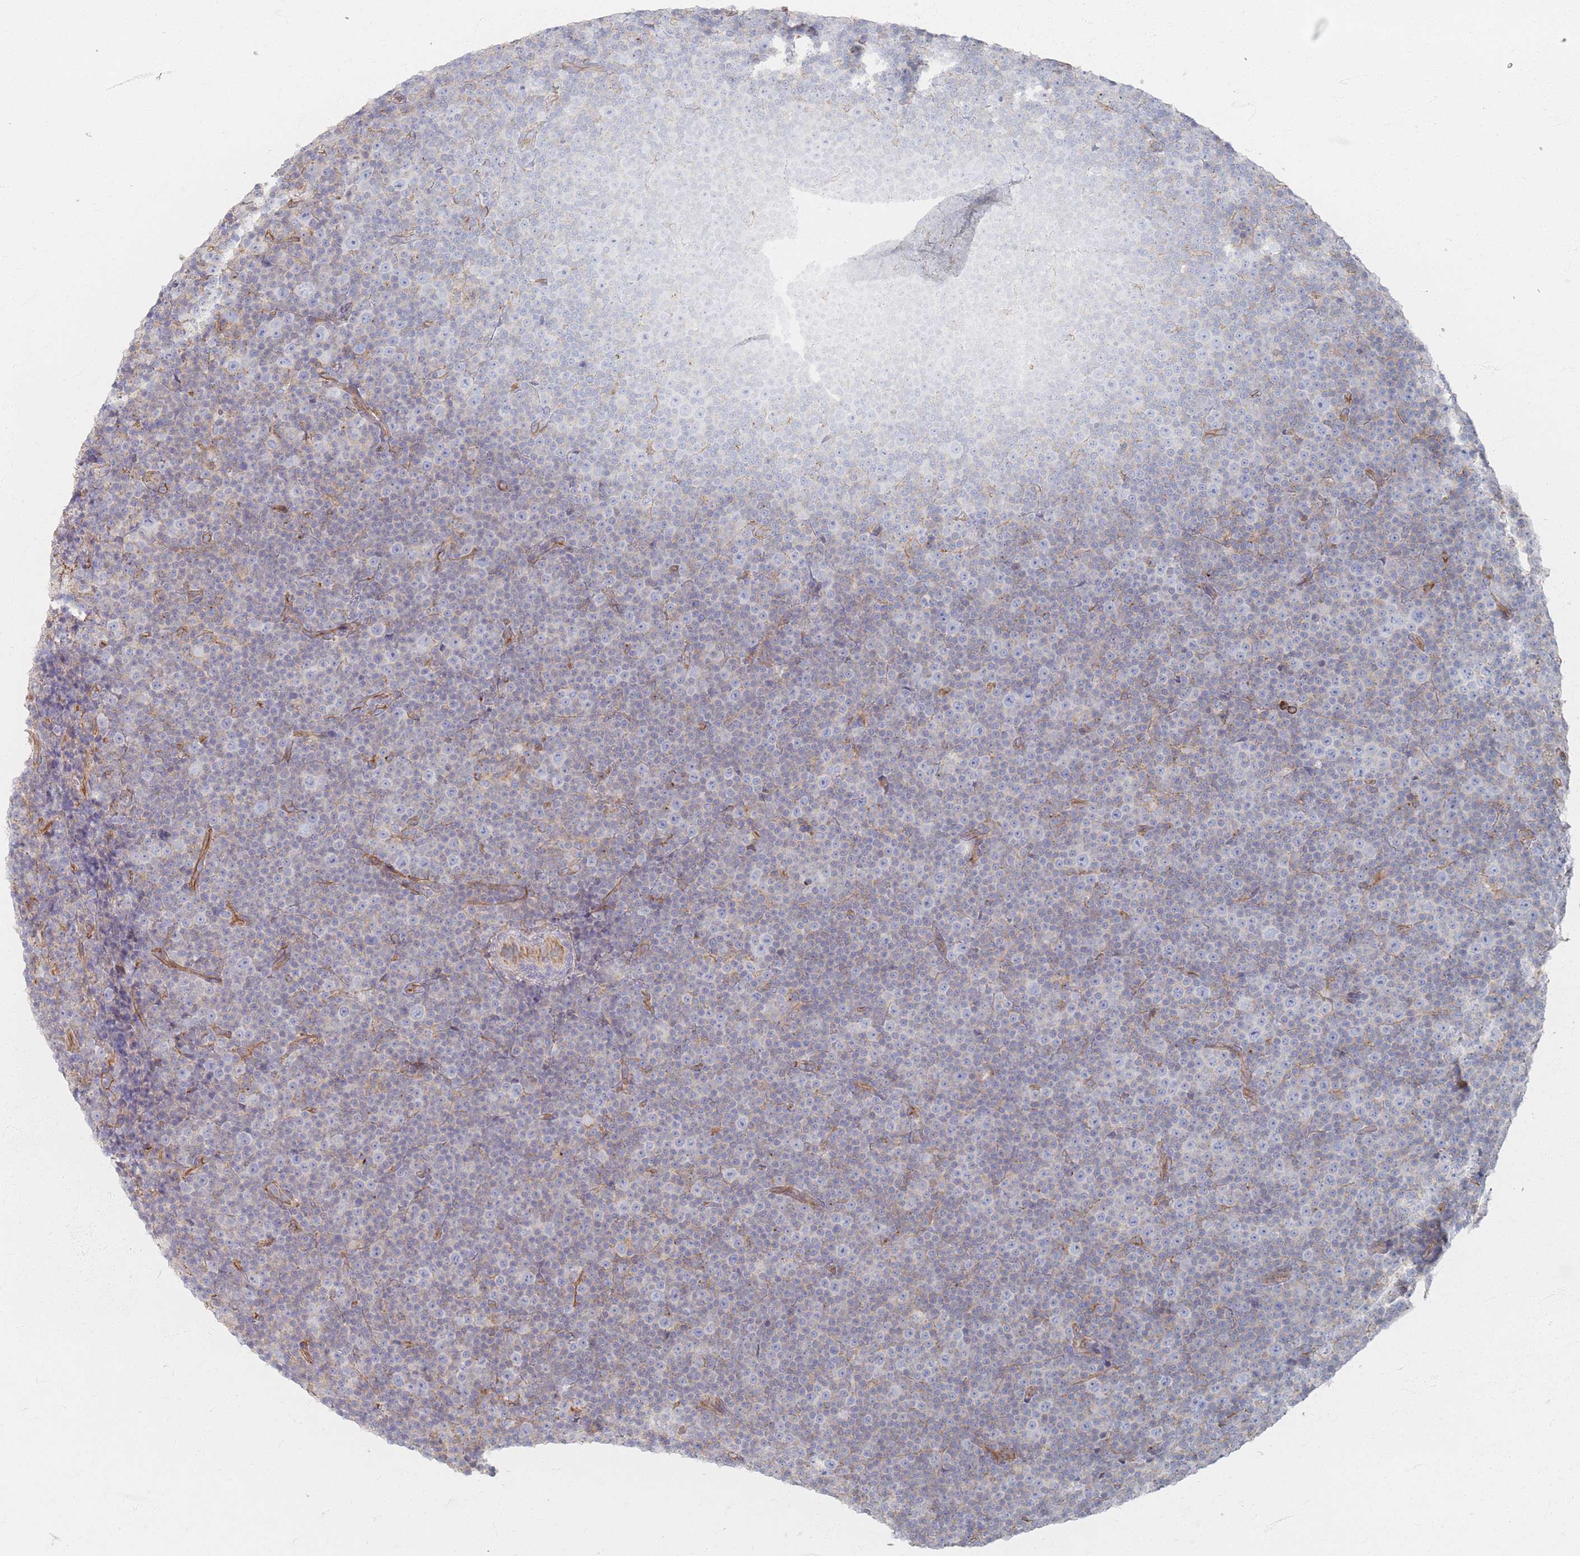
{"staining": {"intensity": "negative", "quantity": "none", "location": "none"}, "tissue": "lymphoma", "cell_type": "Tumor cells", "image_type": "cancer", "snomed": [{"axis": "morphology", "description": "Malignant lymphoma, non-Hodgkin's type, Low grade"}, {"axis": "topography", "description": "Lymph node"}], "caption": "IHC micrograph of neoplastic tissue: human low-grade malignant lymphoma, non-Hodgkin's type stained with DAB exhibits no significant protein positivity in tumor cells.", "gene": "GNB1", "patient": {"sex": "female", "age": 67}}